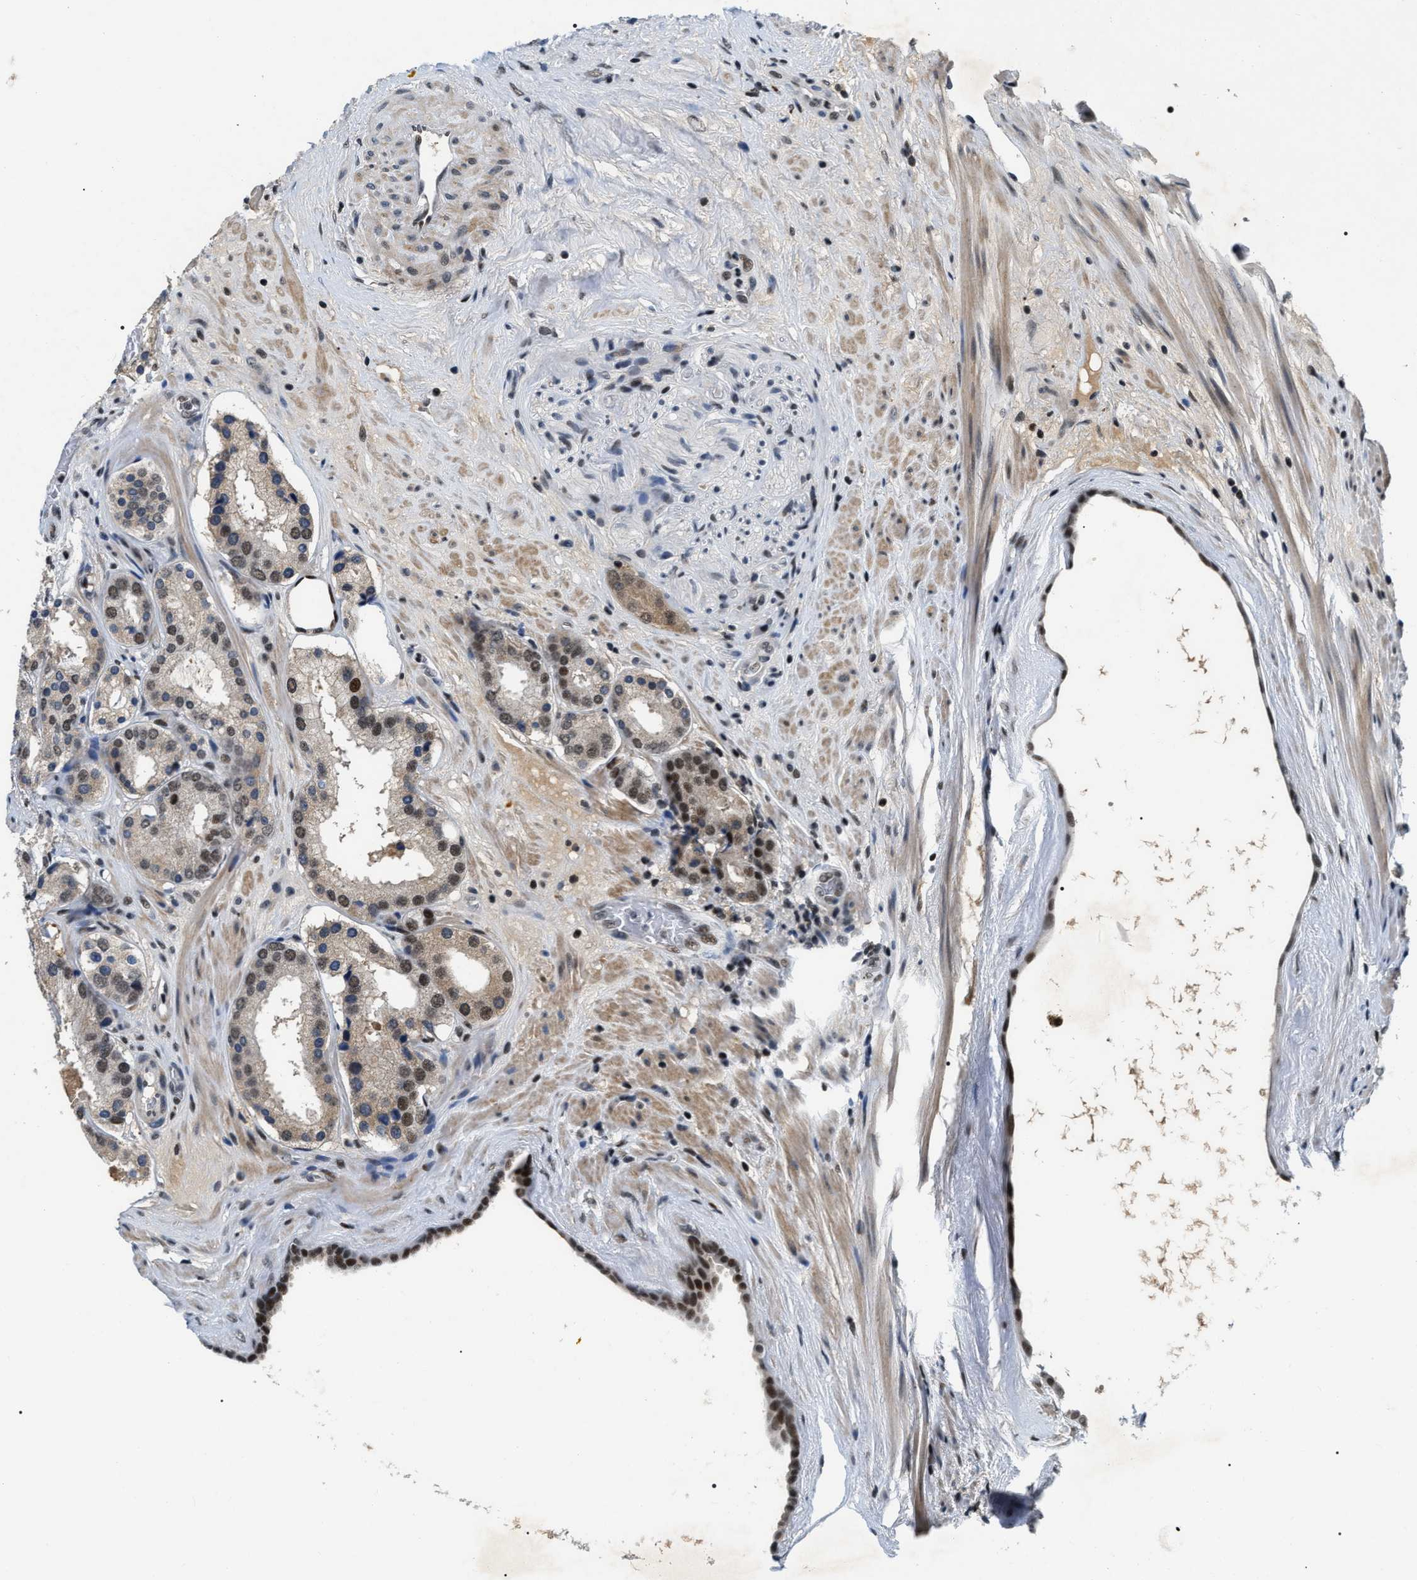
{"staining": {"intensity": "weak", "quantity": "25%-75%", "location": "nuclear"}, "tissue": "prostate cancer", "cell_type": "Tumor cells", "image_type": "cancer", "snomed": [{"axis": "morphology", "description": "Adenocarcinoma, Low grade"}, {"axis": "topography", "description": "Prostate"}], "caption": "Immunohistochemical staining of prostate cancer reveals low levels of weak nuclear expression in about 25%-75% of tumor cells.", "gene": "C7orf25", "patient": {"sex": "male", "age": 69}}